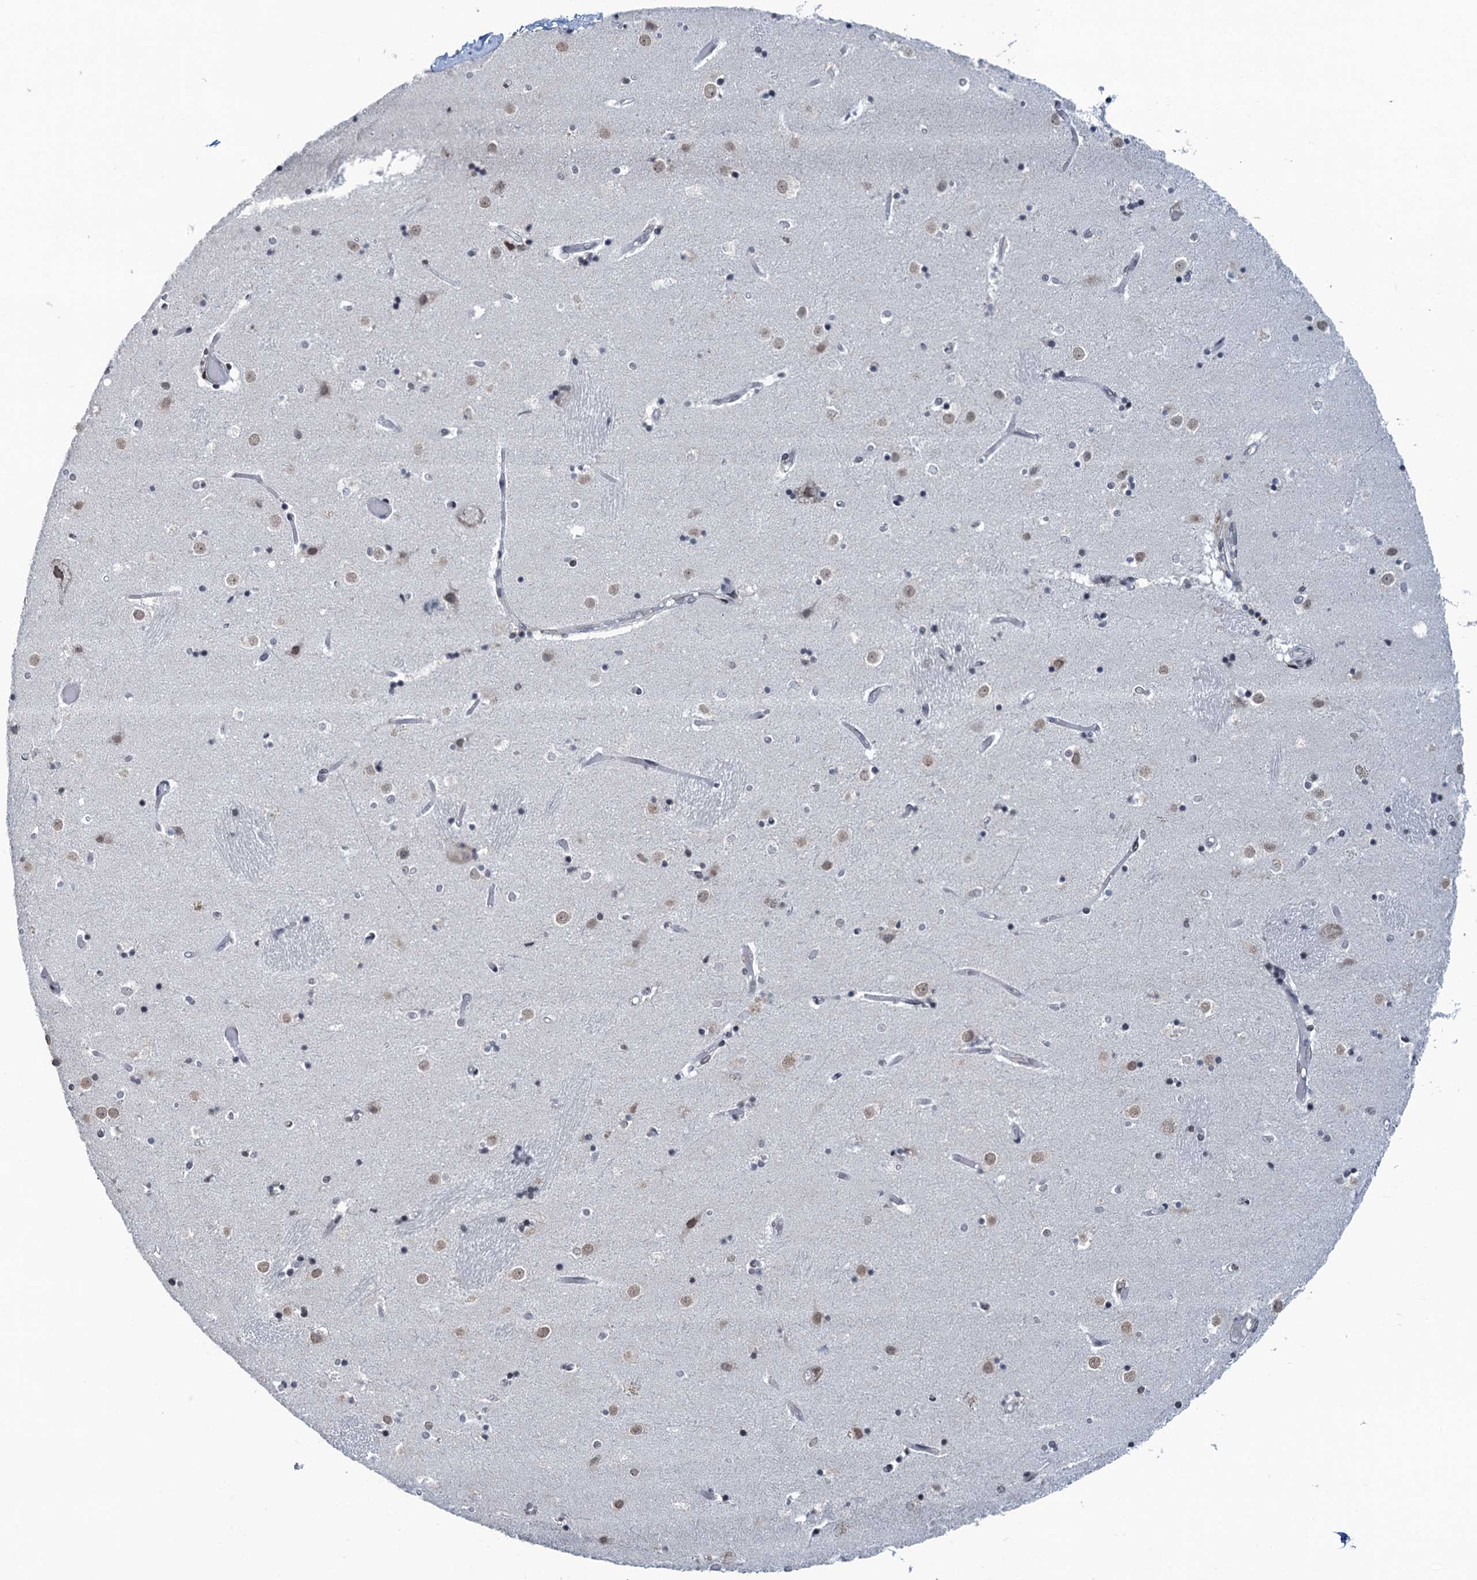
{"staining": {"intensity": "negative", "quantity": "none", "location": "none"}, "tissue": "caudate", "cell_type": "Glial cells", "image_type": "normal", "snomed": [{"axis": "morphology", "description": "Normal tissue, NOS"}, {"axis": "topography", "description": "Lateral ventricle wall"}], "caption": "An IHC histopathology image of normal caudate is shown. There is no staining in glial cells of caudate. Nuclei are stained in blue.", "gene": "FYB1", "patient": {"sex": "female", "age": 52}}